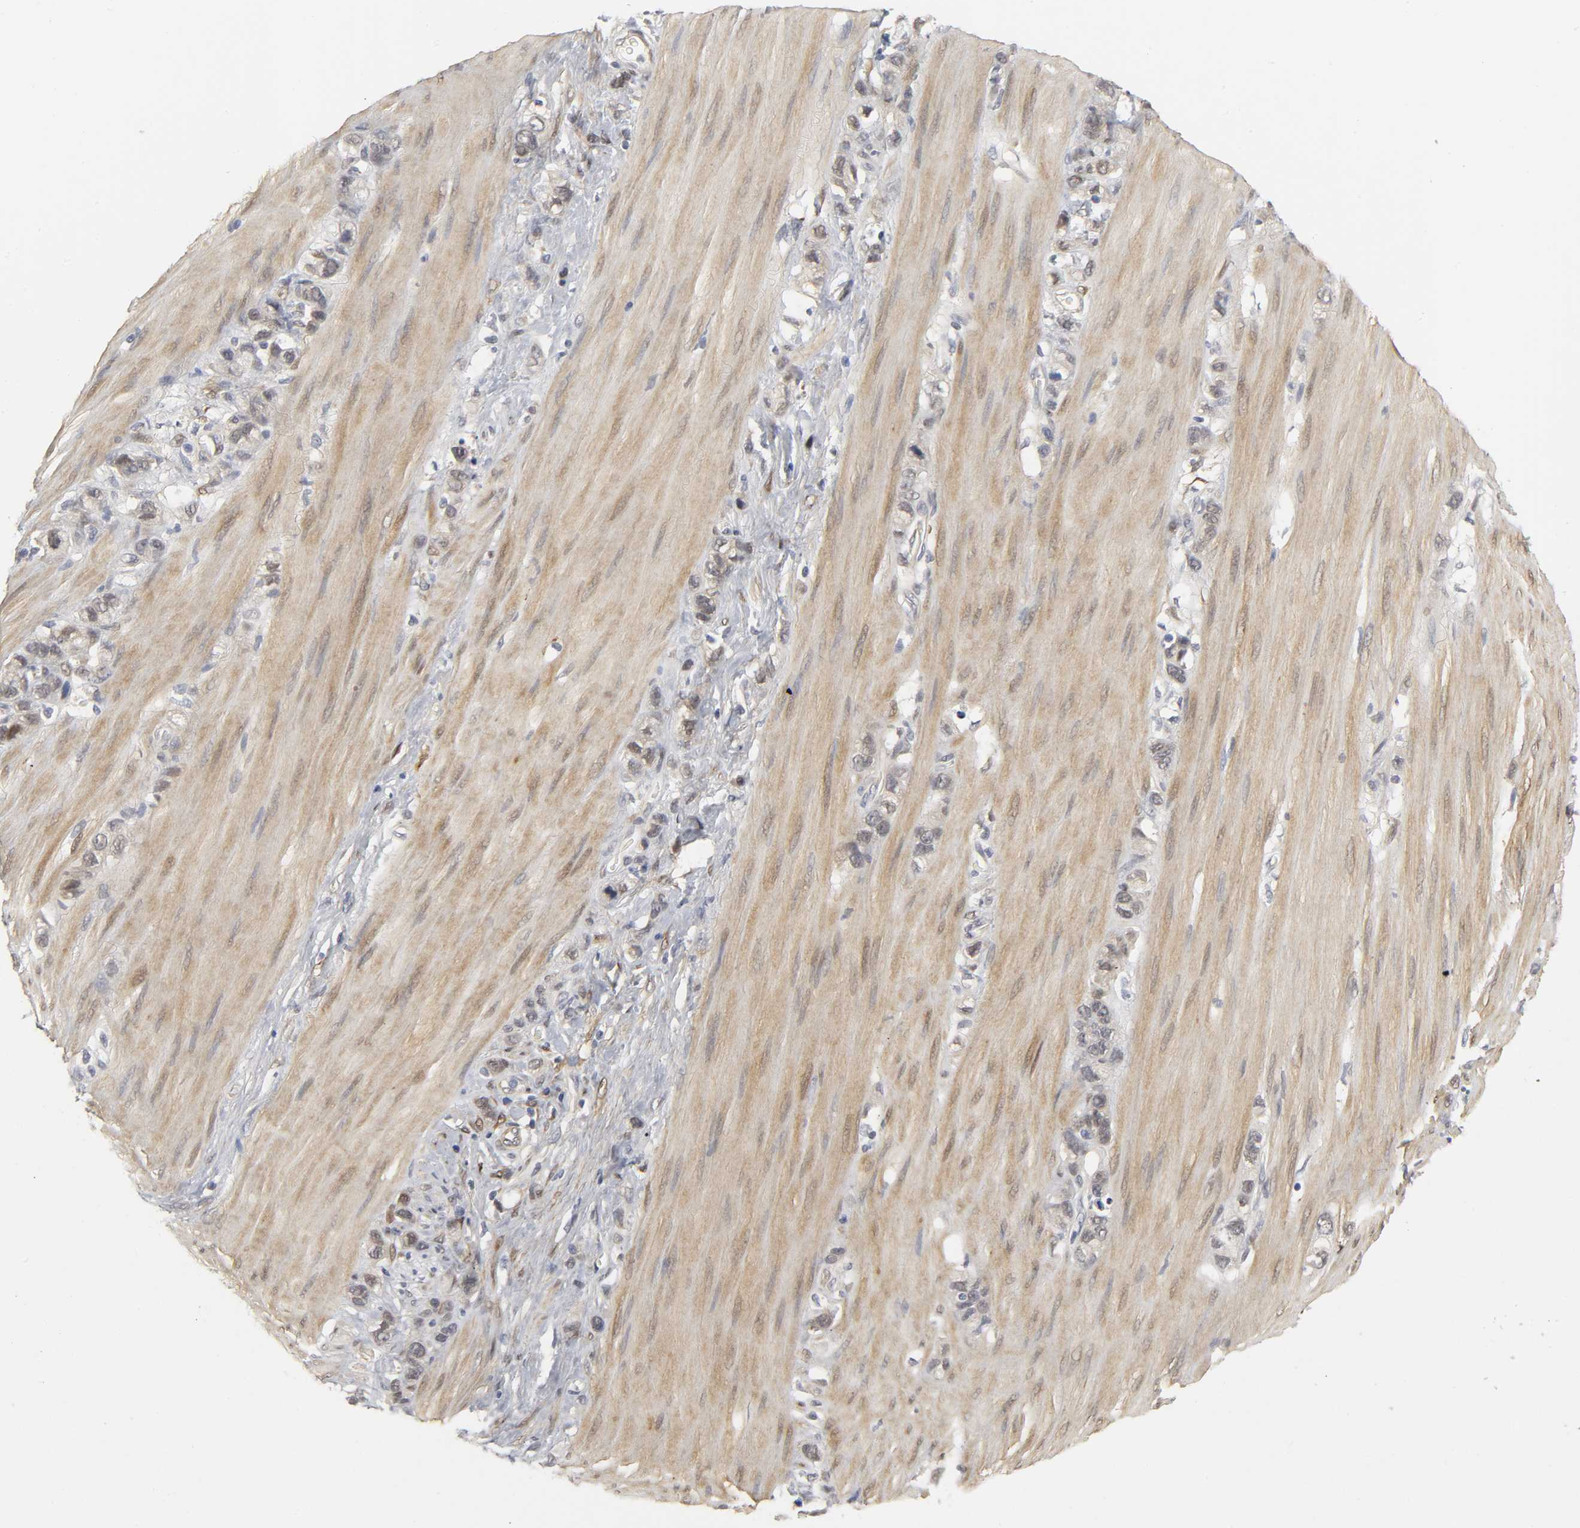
{"staining": {"intensity": "weak", "quantity": "25%-75%", "location": "nuclear"}, "tissue": "stomach cancer", "cell_type": "Tumor cells", "image_type": "cancer", "snomed": [{"axis": "morphology", "description": "Normal tissue, NOS"}, {"axis": "morphology", "description": "Adenocarcinoma, NOS"}, {"axis": "morphology", "description": "Adenocarcinoma, High grade"}, {"axis": "topography", "description": "Stomach, upper"}, {"axis": "topography", "description": "Stomach"}], "caption": "Immunohistochemistry micrograph of neoplastic tissue: human stomach cancer (high-grade adenocarcinoma) stained using immunohistochemistry (IHC) exhibits low levels of weak protein expression localized specifically in the nuclear of tumor cells, appearing as a nuclear brown color.", "gene": "PDLIM3", "patient": {"sex": "female", "age": 65}}